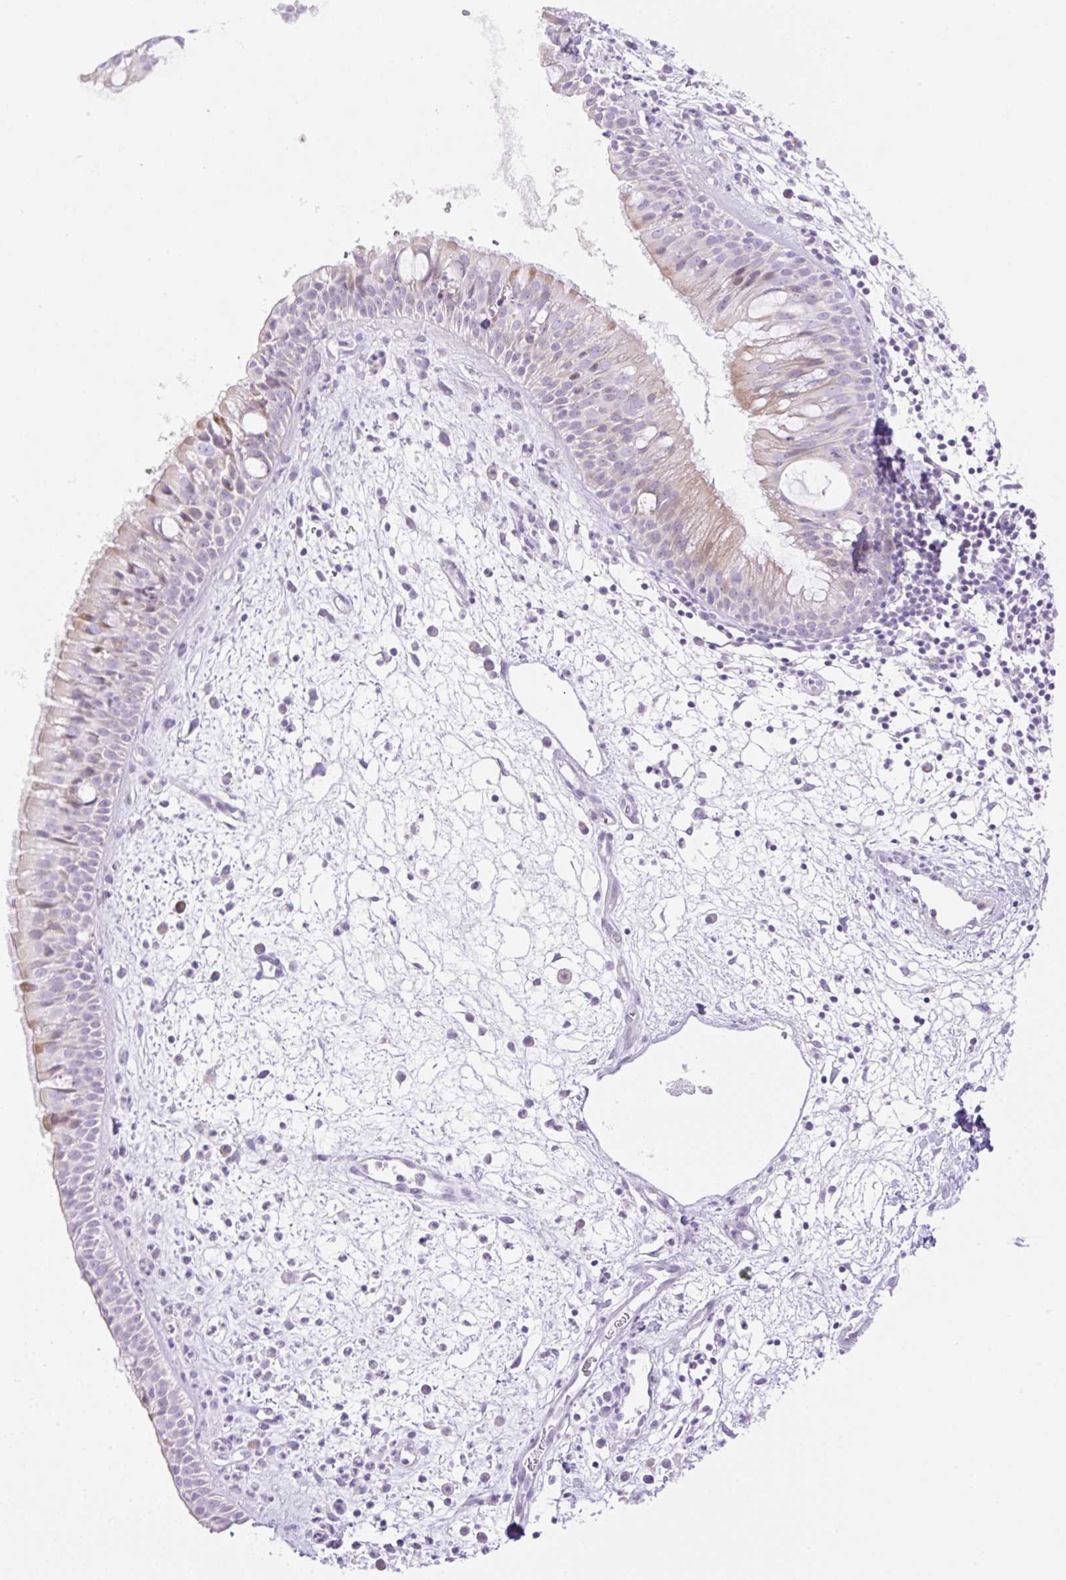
{"staining": {"intensity": "weak", "quantity": "25%-75%", "location": "cytoplasmic/membranous"}, "tissue": "nasopharynx", "cell_type": "Respiratory epithelial cells", "image_type": "normal", "snomed": [{"axis": "morphology", "description": "Normal tissue, NOS"}, {"axis": "topography", "description": "Nasopharynx"}], "caption": "Protein expression analysis of unremarkable nasopharynx demonstrates weak cytoplasmic/membranous staining in approximately 25%-75% of respiratory epithelial cells.", "gene": "VPS25", "patient": {"sex": "male", "age": 65}}